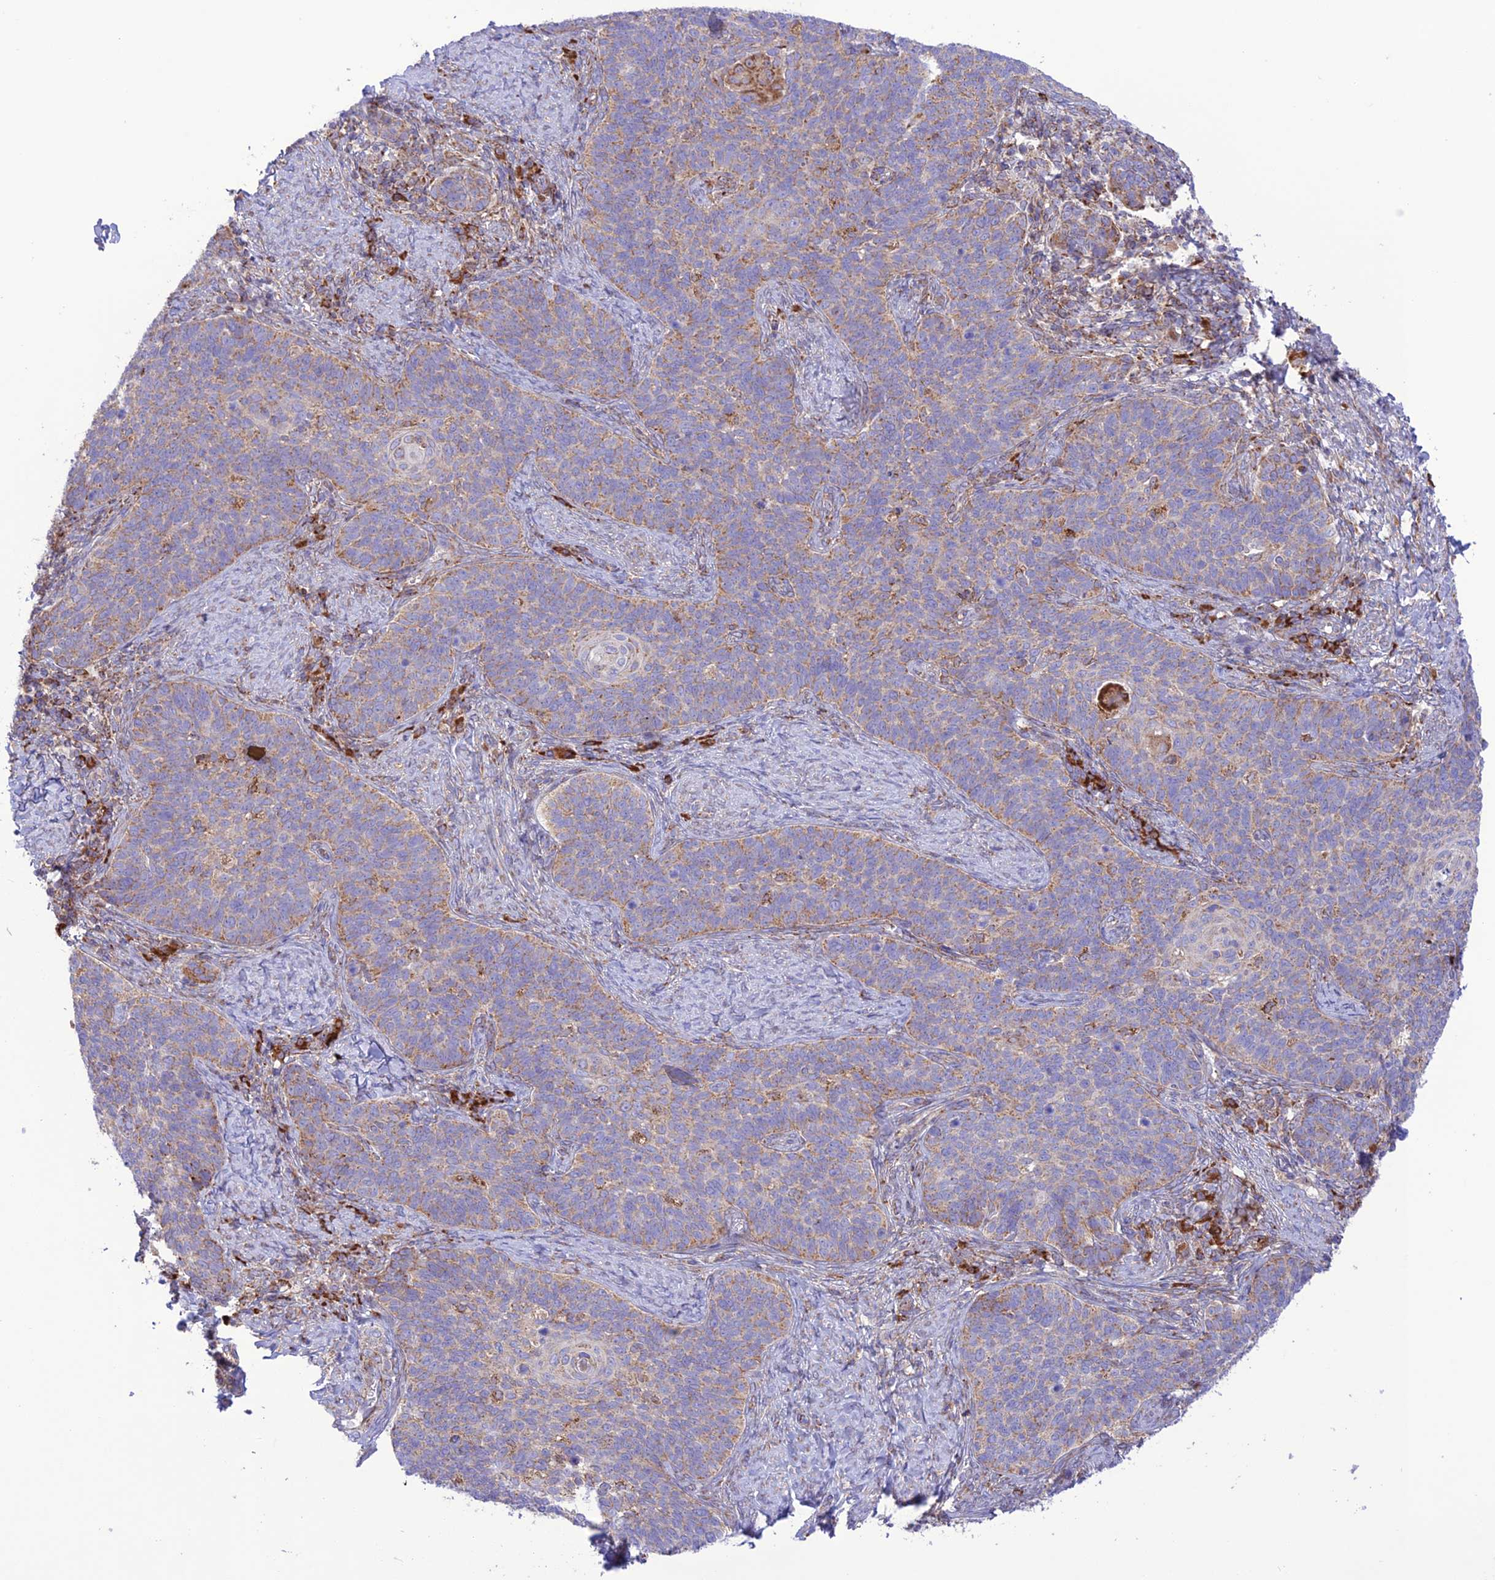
{"staining": {"intensity": "weak", "quantity": "25%-75%", "location": "cytoplasmic/membranous"}, "tissue": "cervical cancer", "cell_type": "Tumor cells", "image_type": "cancer", "snomed": [{"axis": "morphology", "description": "Normal tissue, NOS"}, {"axis": "morphology", "description": "Squamous cell carcinoma, NOS"}, {"axis": "topography", "description": "Cervix"}], "caption": "Squamous cell carcinoma (cervical) tissue demonstrates weak cytoplasmic/membranous positivity in approximately 25%-75% of tumor cells, visualized by immunohistochemistry. (brown staining indicates protein expression, while blue staining denotes nuclei).", "gene": "UAP1L1", "patient": {"sex": "female", "age": 39}}